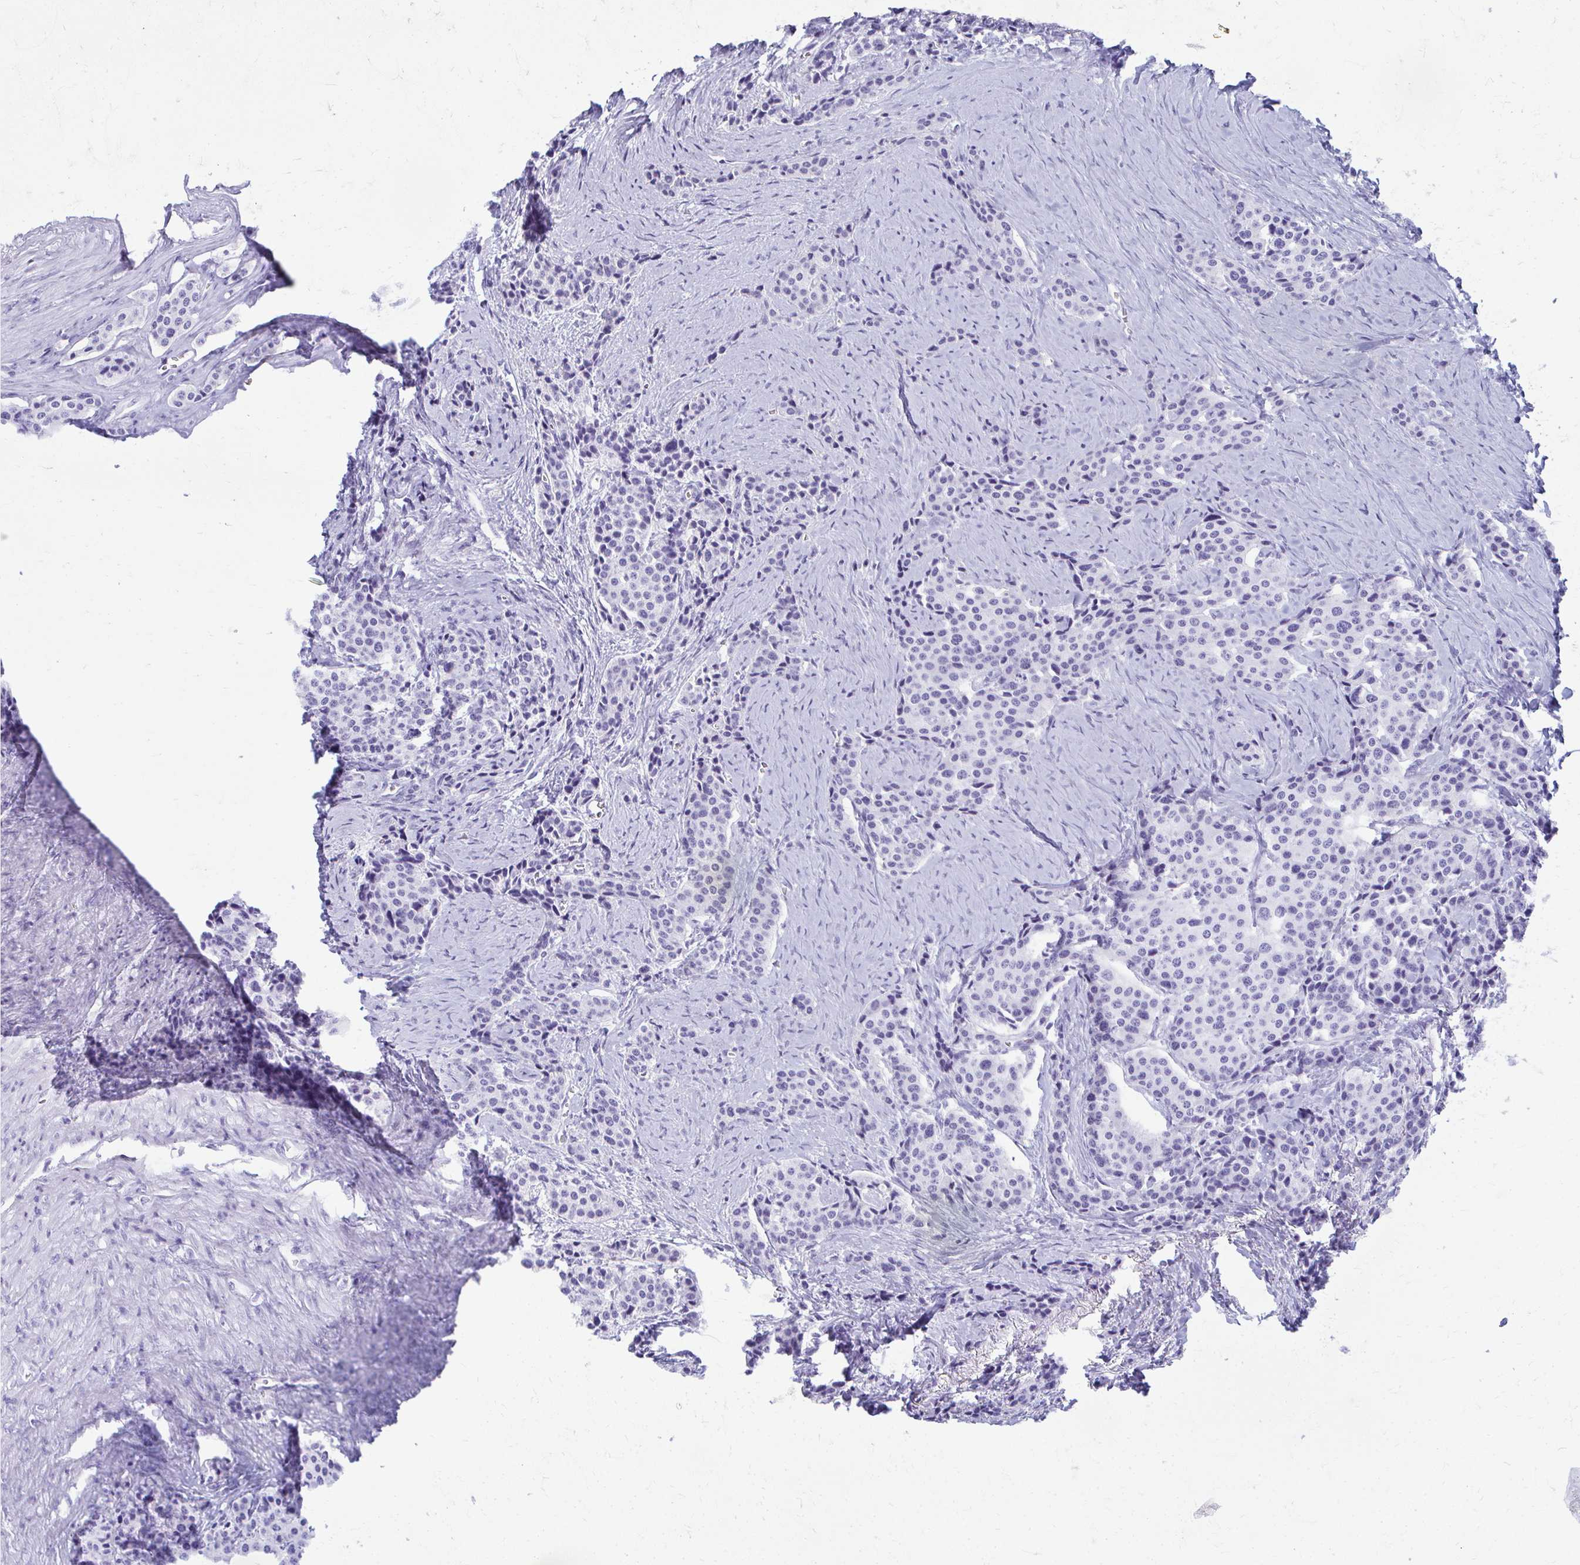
{"staining": {"intensity": "negative", "quantity": "none", "location": "none"}, "tissue": "carcinoid", "cell_type": "Tumor cells", "image_type": "cancer", "snomed": [{"axis": "morphology", "description": "Carcinoid, malignant, NOS"}, {"axis": "topography", "description": "Small intestine"}], "caption": "The histopathology image reveals no staining of tumor cells in carcinoid (malignant).", "gene": "MAF1", "patient": {"sex": "male", "age": 73}}